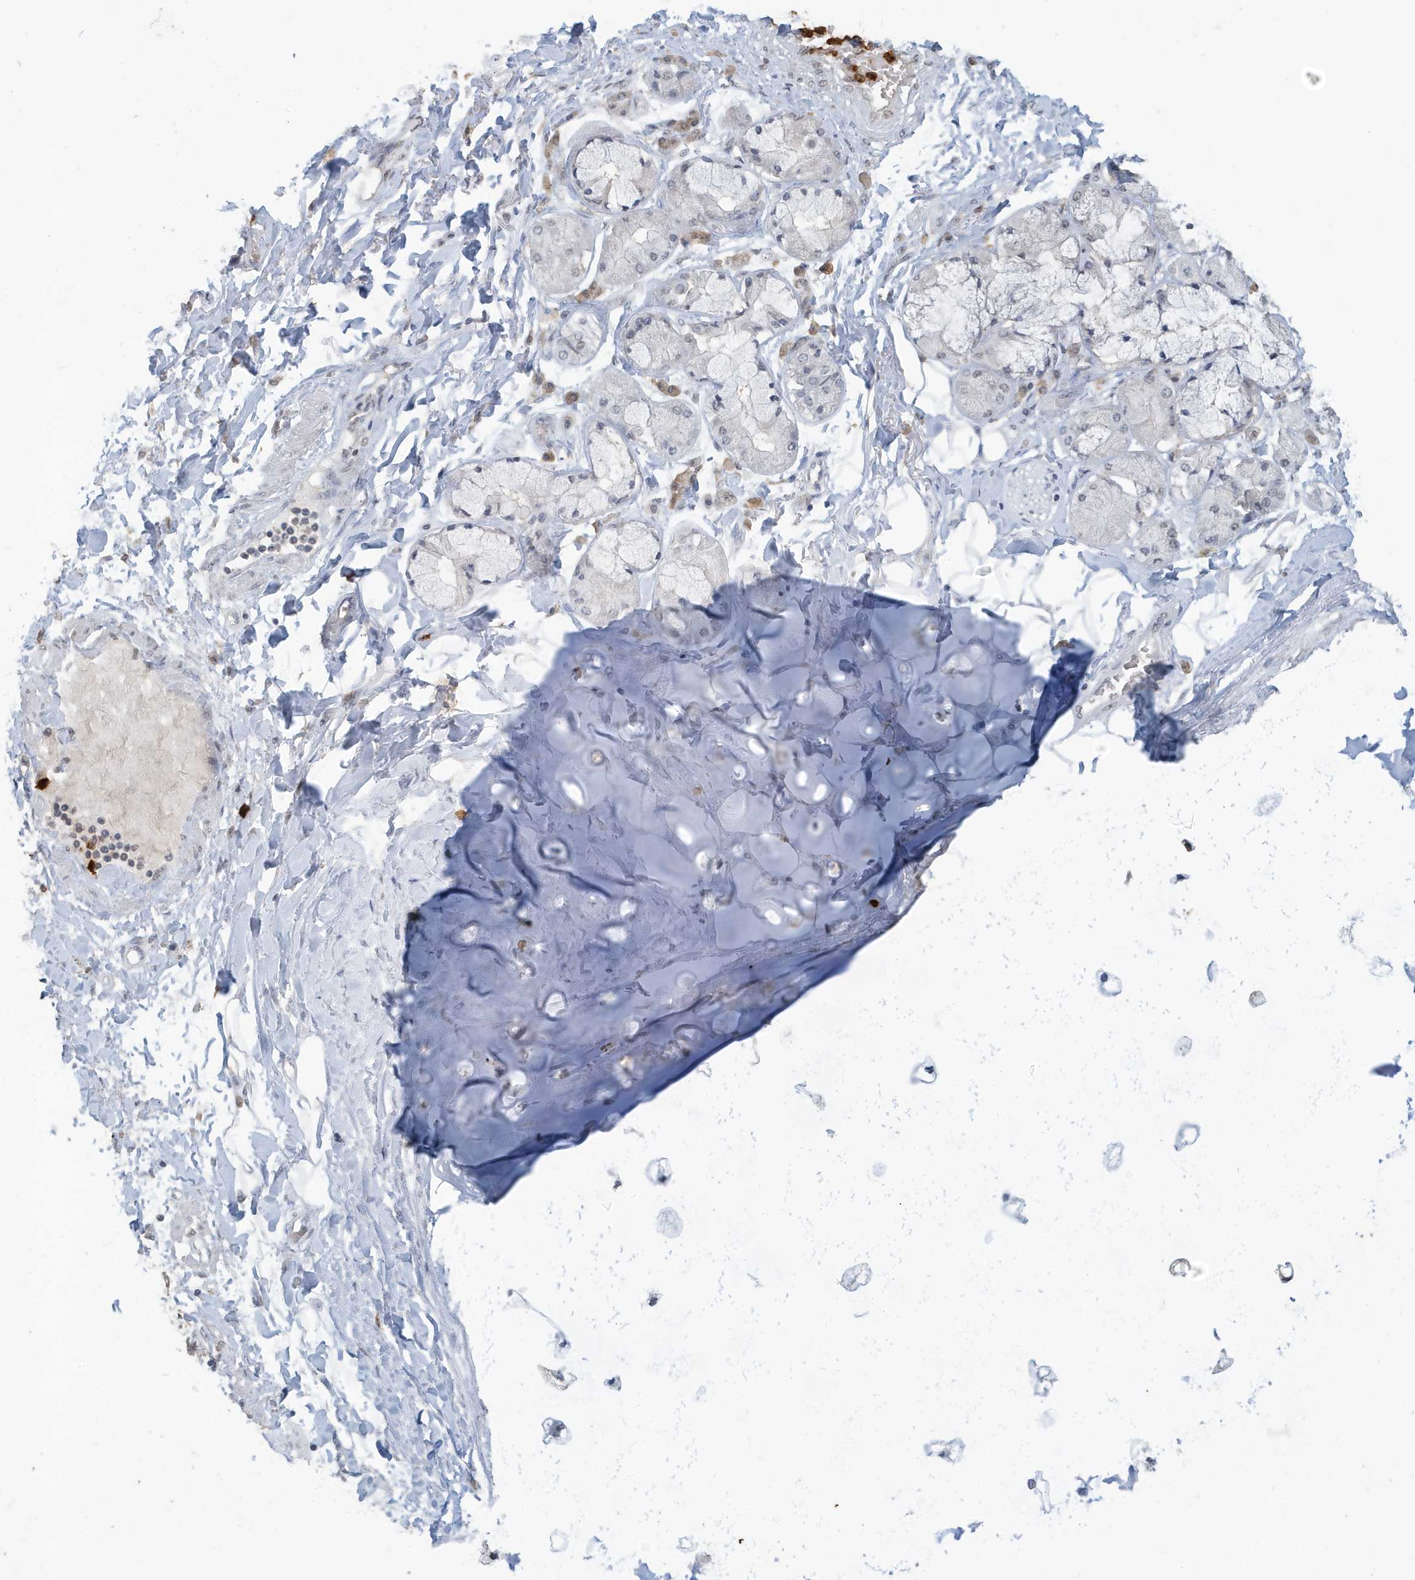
{"staining": {"intensity": "negative", "quantity": "none", "location": "none"}, "tissue": "adipose tissue", "cell_type": "Adipocytes", "image_type": "normal", "snomed": [{"axis": "morphology", "description": "Normal tissue, NOS"}, {"axis": "topography", "description": "Cartilage tissue"}, {"axis": "topography", "description": "Bronchus"}, {"axis": "topography", "description": "Lung"}, {"axis": "topography", "description": "Peripheral nerve tissue"}], "caption": "A high-resolution histopathology image shows immunohistochemistry staining of normal adipose tissue, which exhibits no significant positivity in adipocytes.", "gene": "DEFA1", "patient": {"sex": "female", "age": 49}}